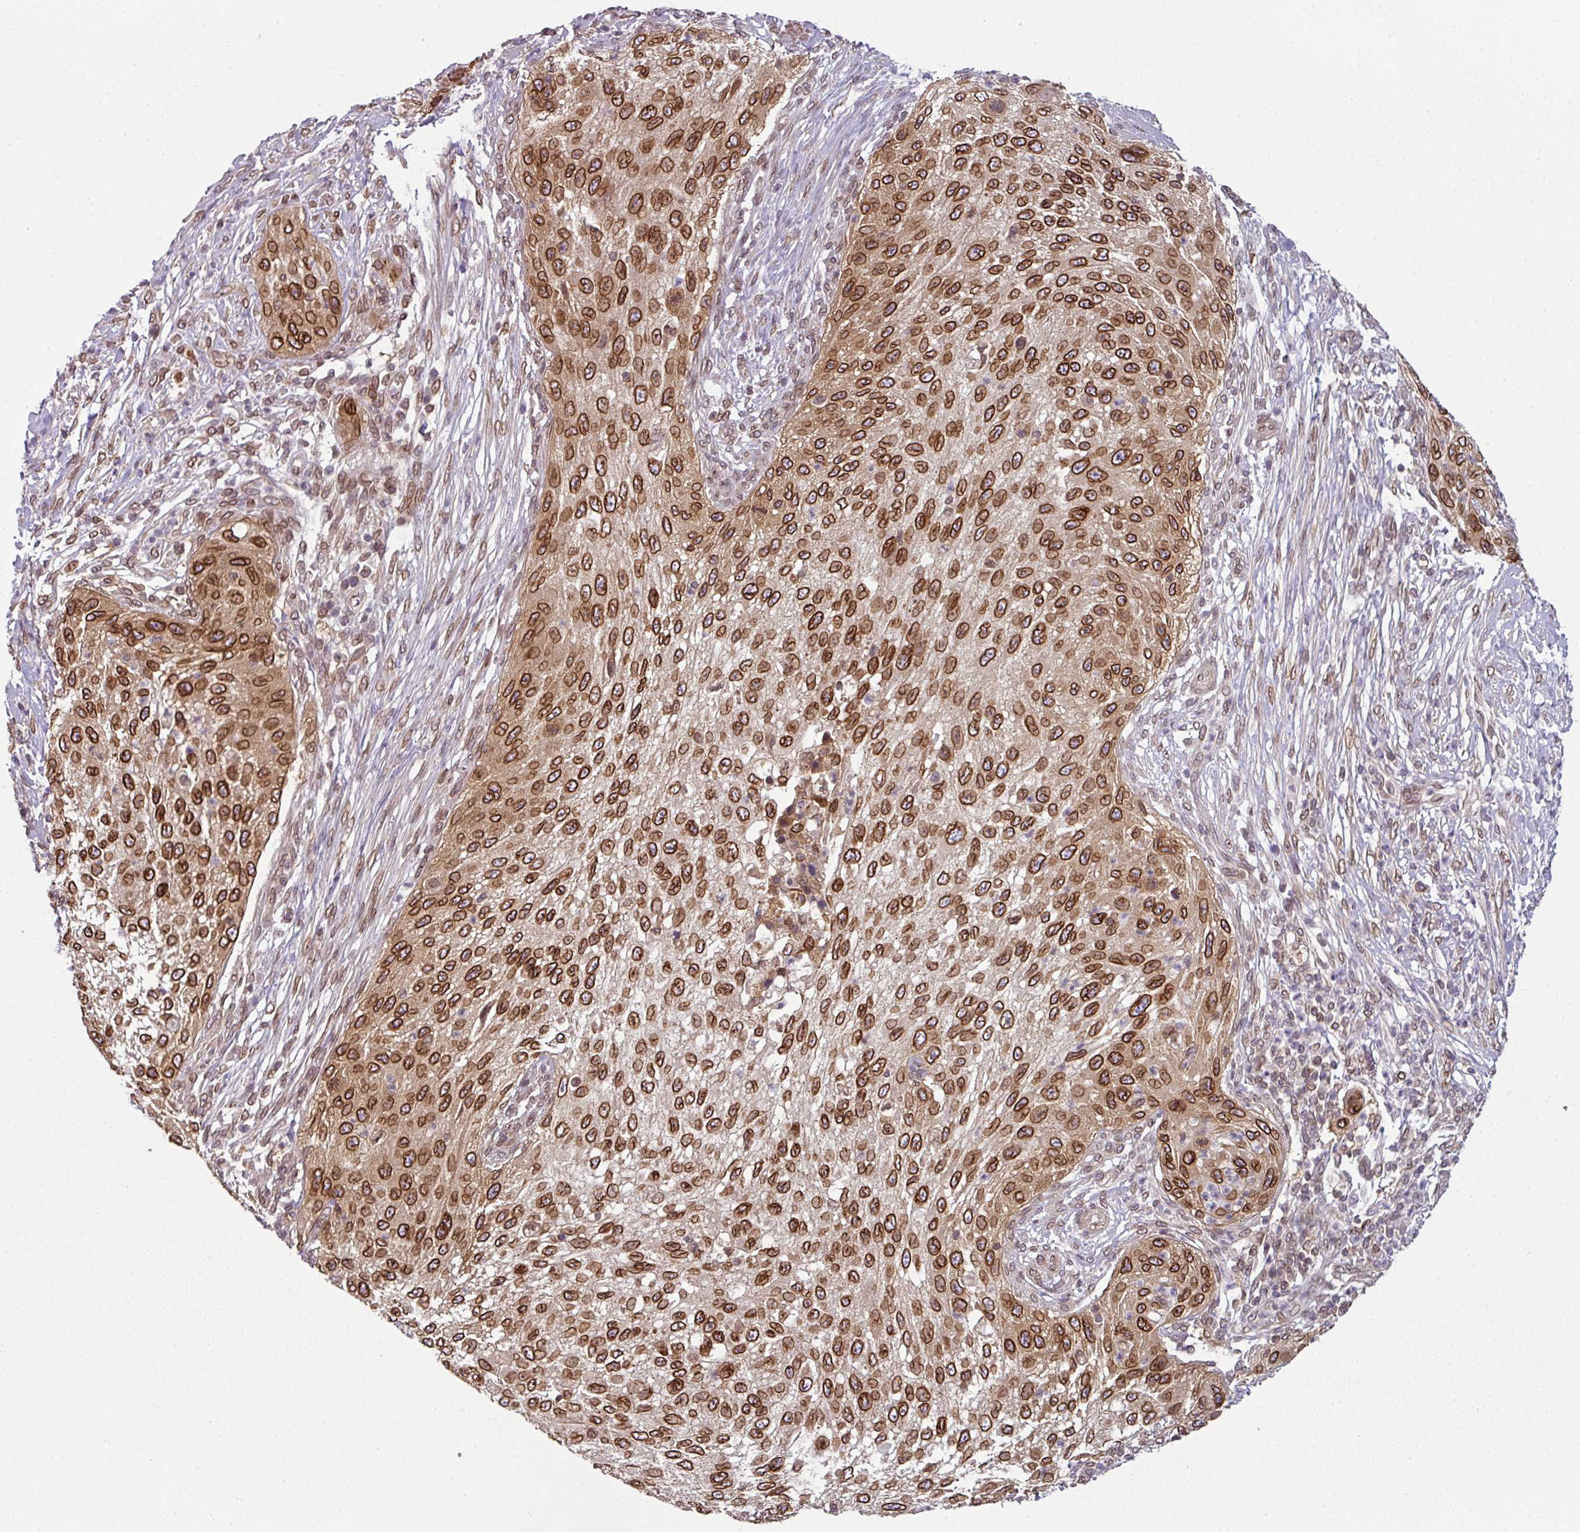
{"staining": {"intensity": "strong", "quantity": ">75%", "location": "cytoplasmic/membranous,nuclear"}, "tissue": "cervical cancer", "cell_type": "Tumor cells", "image_type": "cancer", "snomed": [{"axis": "morphology", "description": "Squamous cell carcinoma, NOS"}, {"axis": "topography", "description": "Cervix"}], "caption": "High-power microscopy captured an immunohistochemistry (IHC) micrograph of cervical squamous cell carcinoma, revealing strong cytoplasmic/membranous and nuclear positivity in about >75% of tumor cells.", "gene": "RANGAP1", "patient": {"sex": "female", "age": 42}}